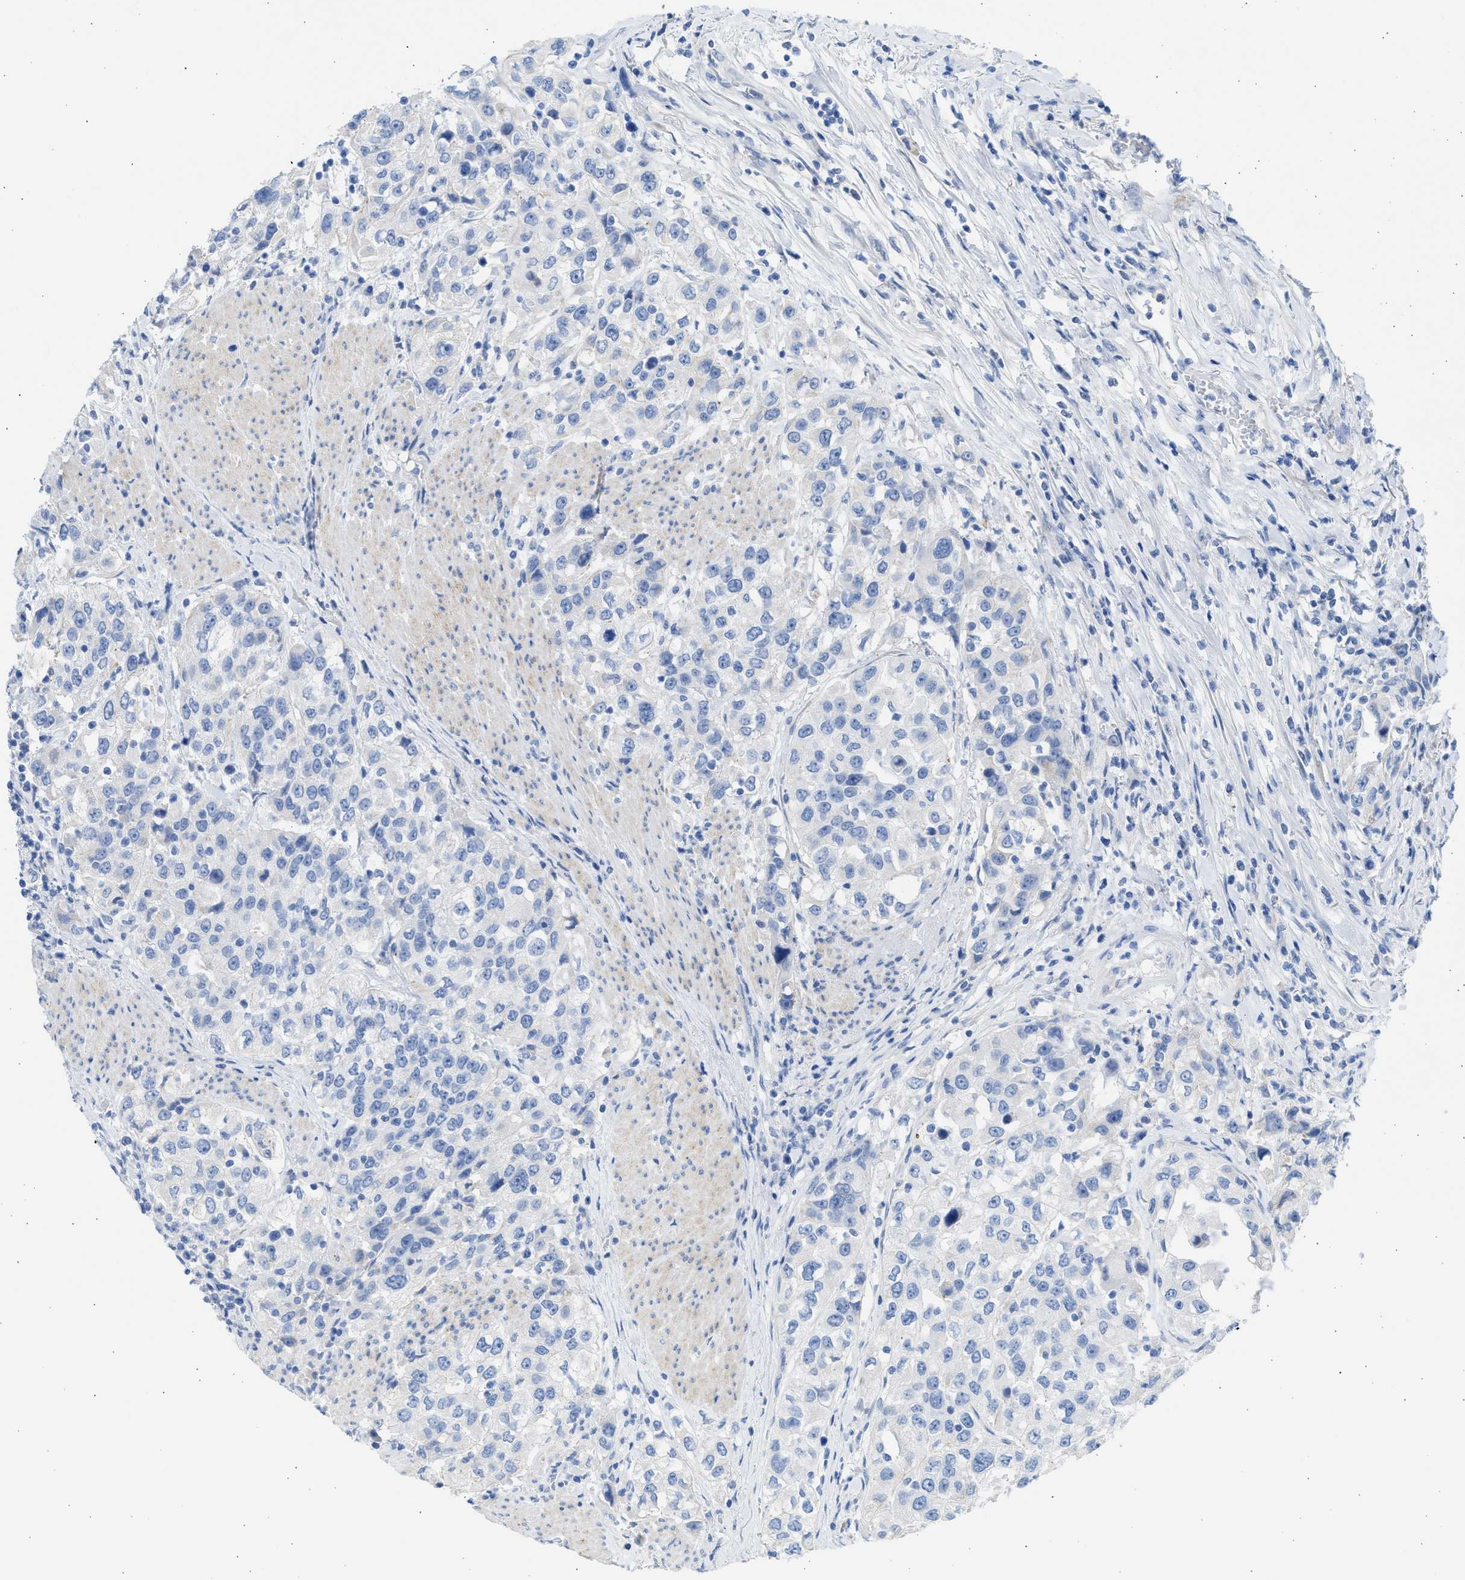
{"staining": {"intensity": "negative", "quantity": "none", "location": "none"}, "tissue": "urothelial cancer", "cell_type": "Tumor cells", "image_type": "cancer", "snomed": [{"axis": "morphology", "description": "Urothelial carcinoma, High grade"}, {"axis": "topography", "description": "Urinary bladder"}], "caption": "This is an immunohistochemistry (IHC) histopathology image of urothelial cancer. There is no staining in tumor cells.", "gene": "SPATA3", "patient": {"sex": "female", "age": 80}}